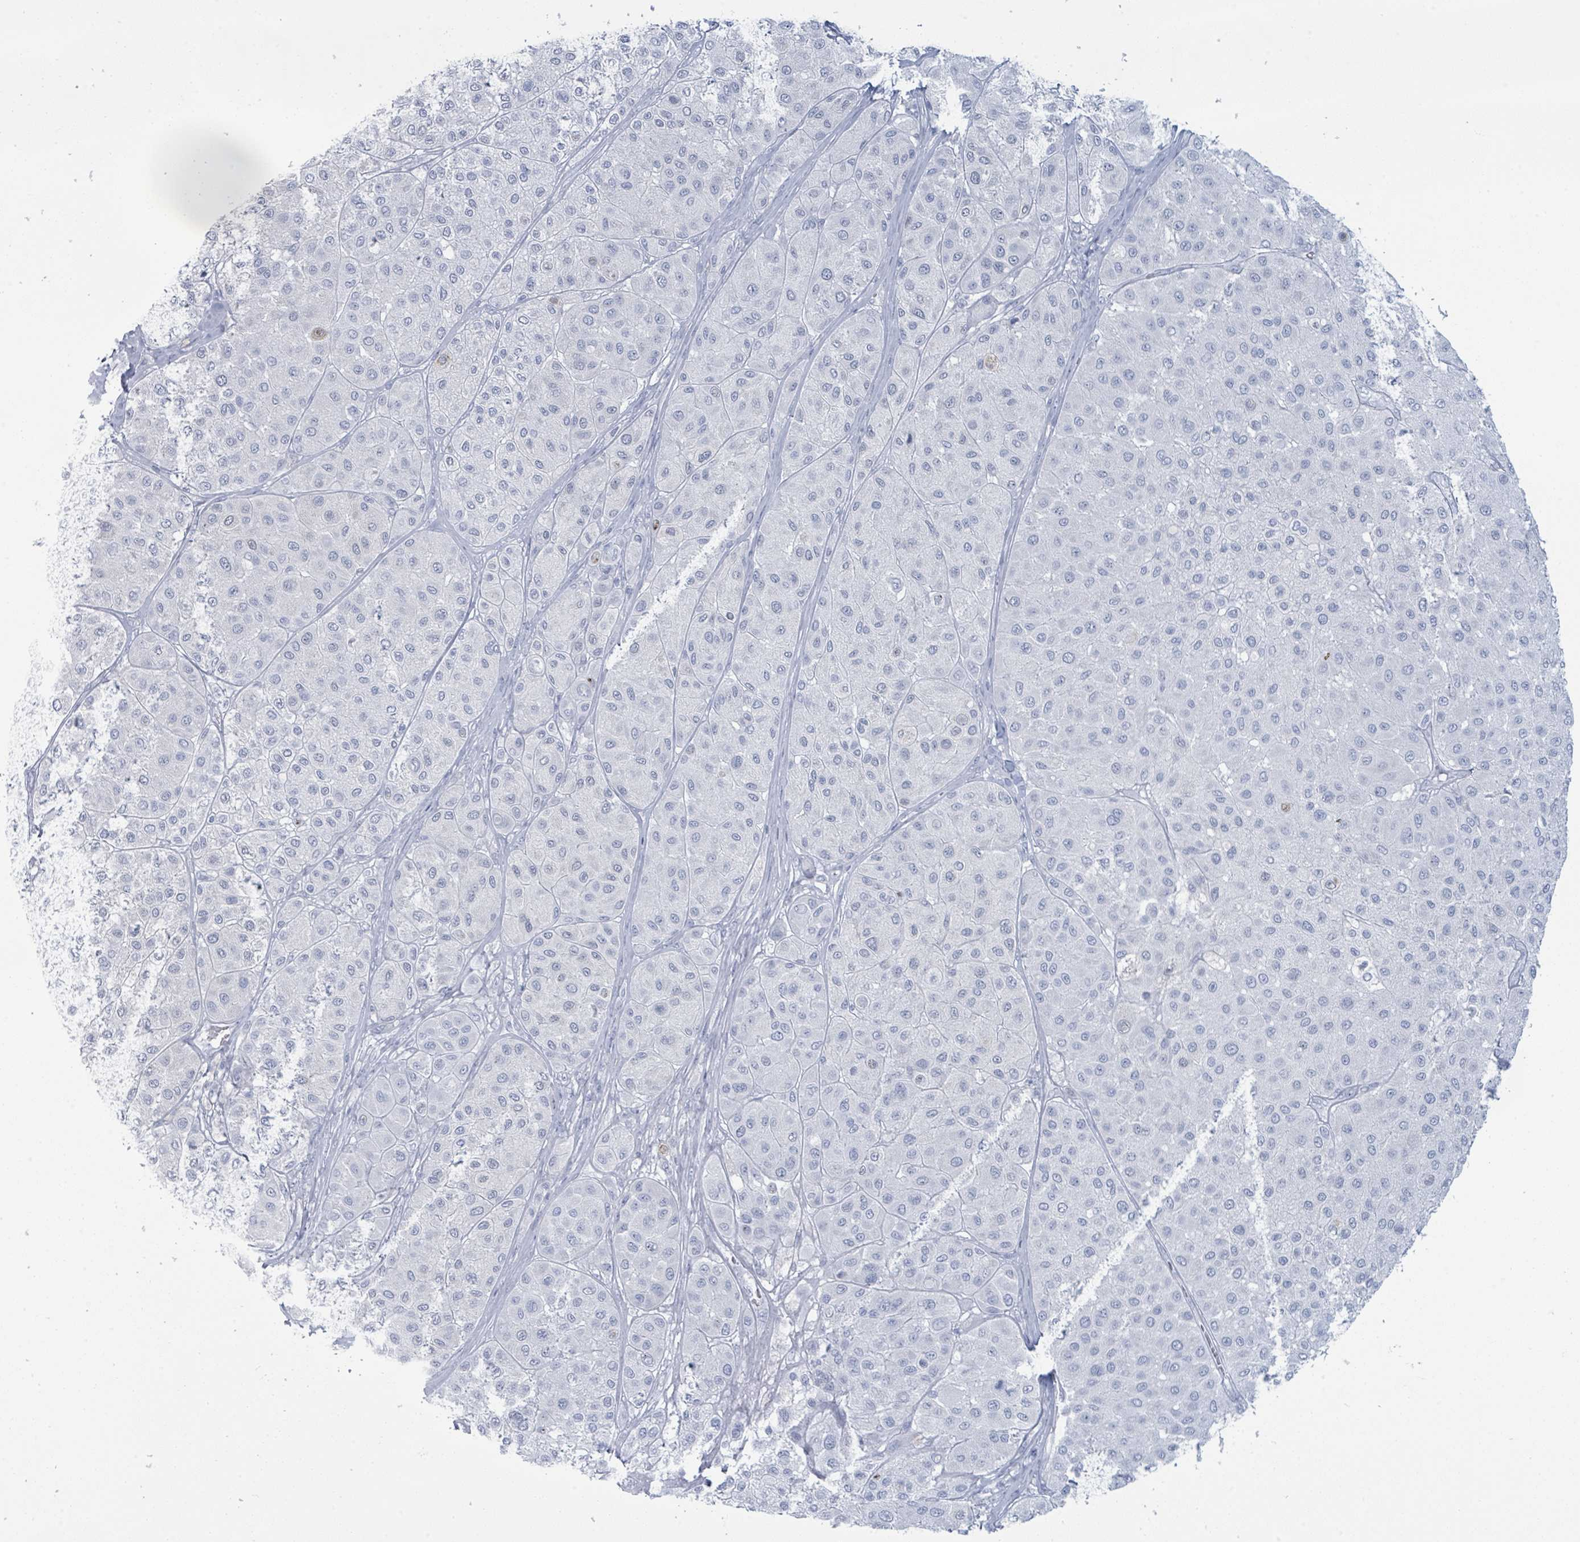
{"staining": {"intensity": "negative", "quantity": "none", "location": "none"}, "tissue": "melanoma", "cell_type": "Tumor cells", "image_type": "cancer", "snomed": [{"axis": "morphology", "description": "Malignant melanoma, Metastatic site"}, {"axis": "topography", "description": "Smooth muscle"}], "caption": "Tumor cells show no significant protein expression in malignant melanoma (metastatic site).", "gene": "PGA3", "patient": {"sex": "male", "age": 41}}